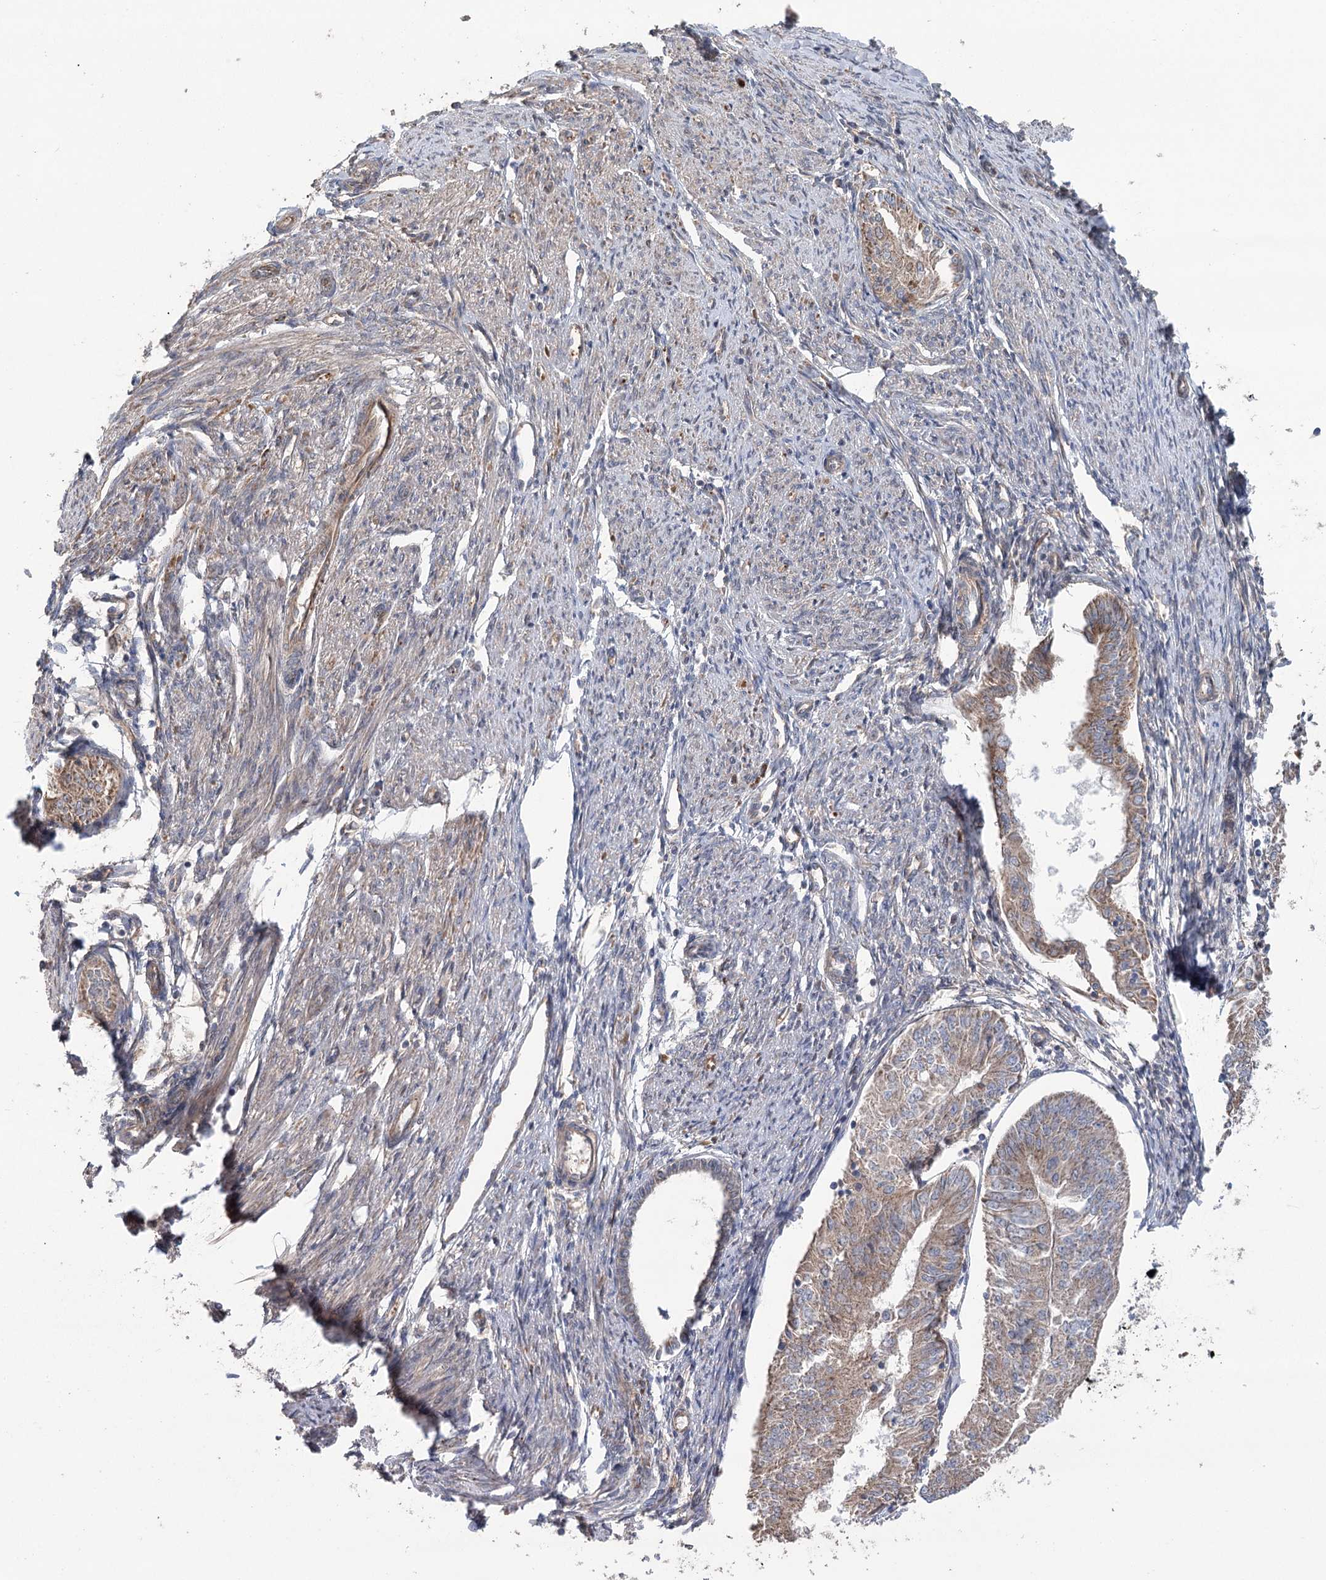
{"staining": {"intensity": "moderate", "quantity": ">75%", "location": "cytoplasmic/membranous"}, "tissue": "endometrial cancer", "cell_type": "Tumor cells", "image_type": "cancer", "snomed": [{"axis": "morphology", "description": "Adenocarcinoma, NOS"}, {"axis": "topography", "description": "Endometrium"}], "caption": "Tumor cells demonstrate medium levels of moderate cytoplasmic/membranous staining in approximately >75% of cells in endometrial cancer (adenocarcinoma).", "gene": "RWDD4", "patient": {"sex": "female", "age": 58}}